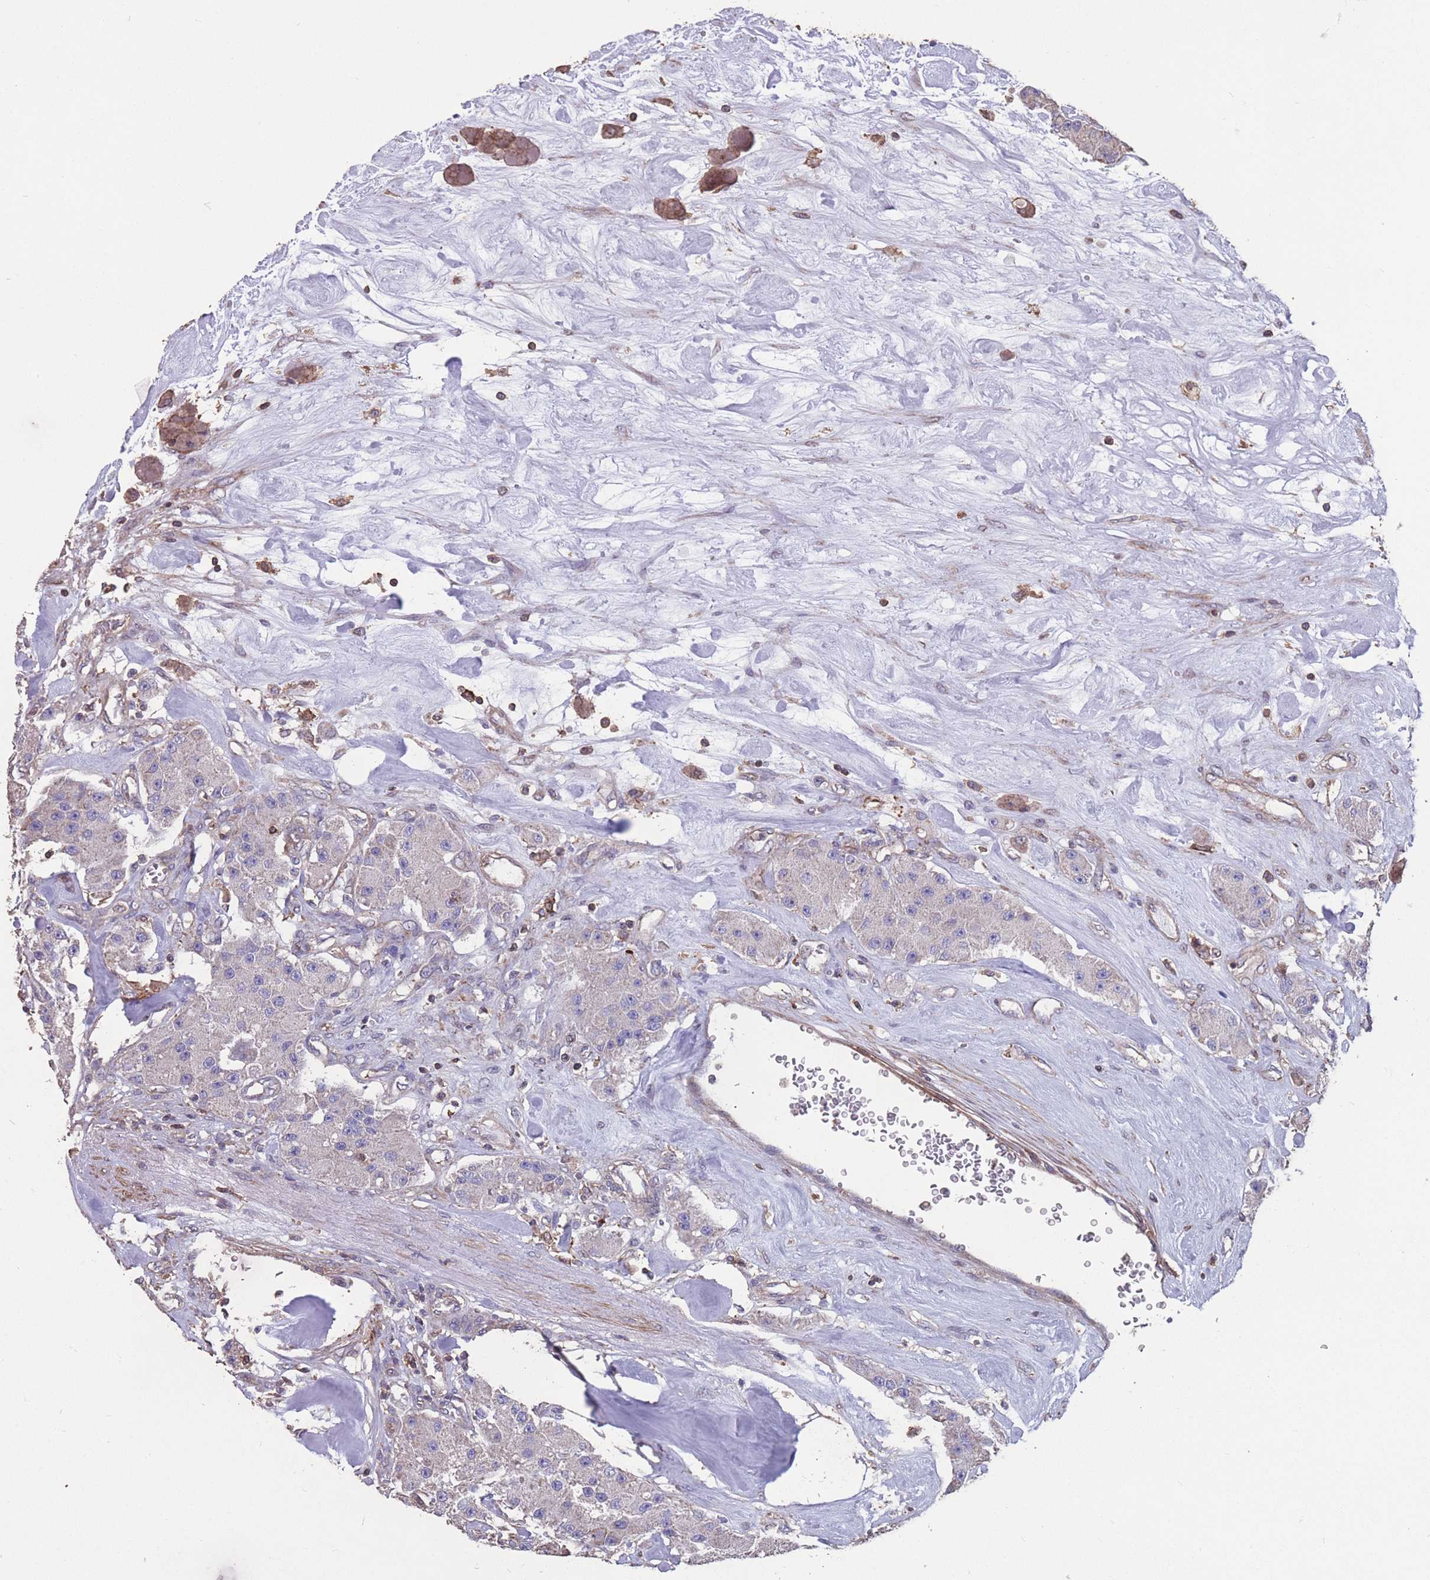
{"staining": {"intensity": "negative", "quantity": "none", "location": "none"}, "tissue": "carcinoid", "cell_type": "Tumor cells", "image_type": "cancer", "snomed": [{"axis": "morphology", "description": "Carcinoid, malignant, NOS"}, {"axis": "topography", "description": "Pancreas"}], "caption": "This photomicrograph is of carcinoid stained with IHC to label a protein in brown with the nuclei are counter-stained blue. There is no expression in tumor cells. (Brightfield microscopy of DAB immunohistochemistry at high magnification).", "gene": "NUDT21", "patient": {"sex": "male", "age": 41}}